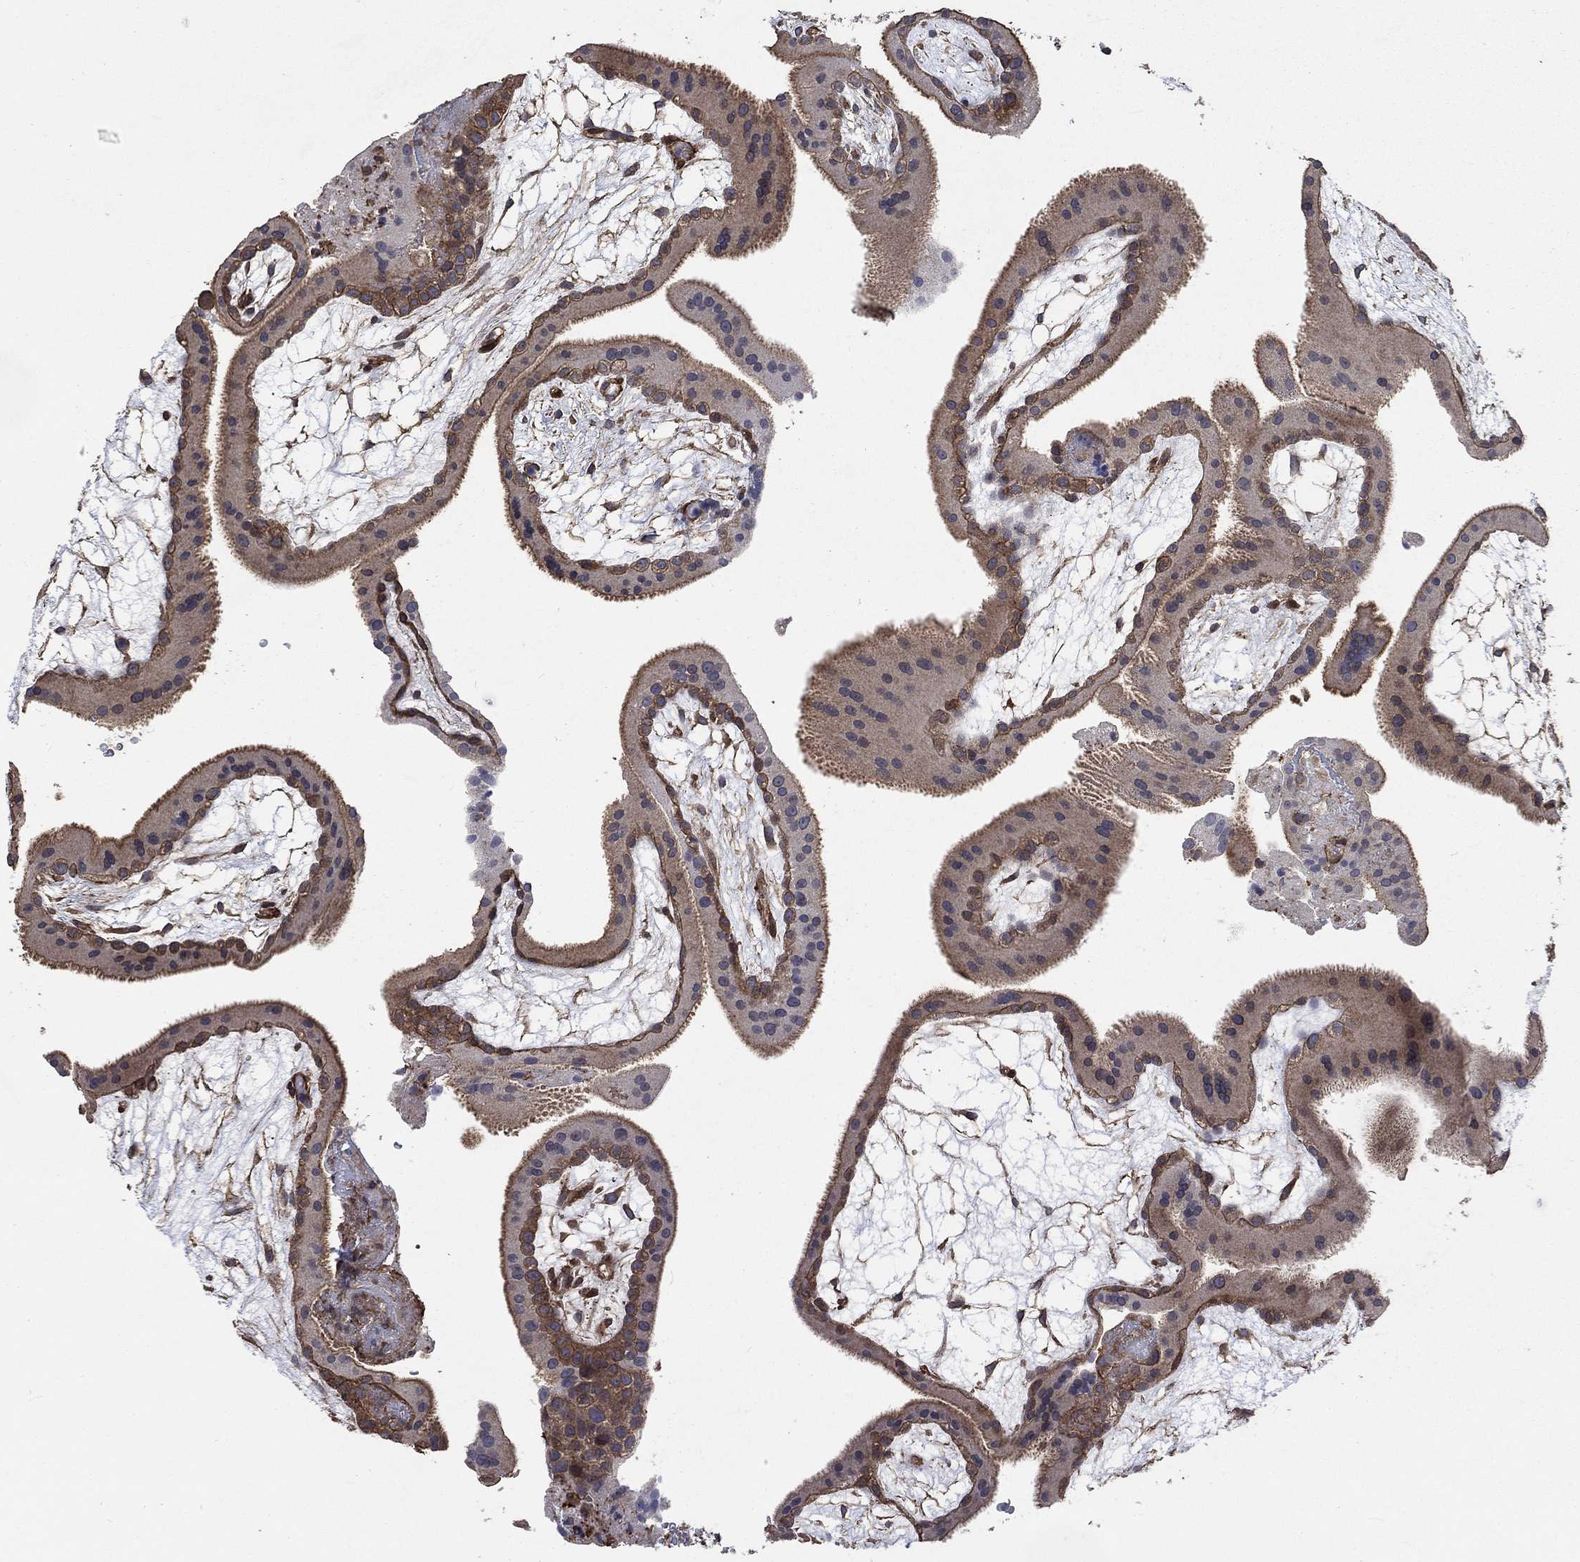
{"staining": {"intensity": "negative", "quantity": "none", "location": "none"}, "tissue": "placenta", "cell_type": "Decidual cells", "image_type": "normal", "snomed": [{"axis": "morphology", "description": "Normal tissue, NOS"}, {"axis": "topography", "description": "Placenta"}], "caption": "DAB (3,3'-diaminobenzidine) immunohistochemical staining of normal placenta shows no significant staining in decidual cells. Nuclei are stained in blue.", "gene": "PDE3A", "patient": {"sex": "female", "age": 19}}